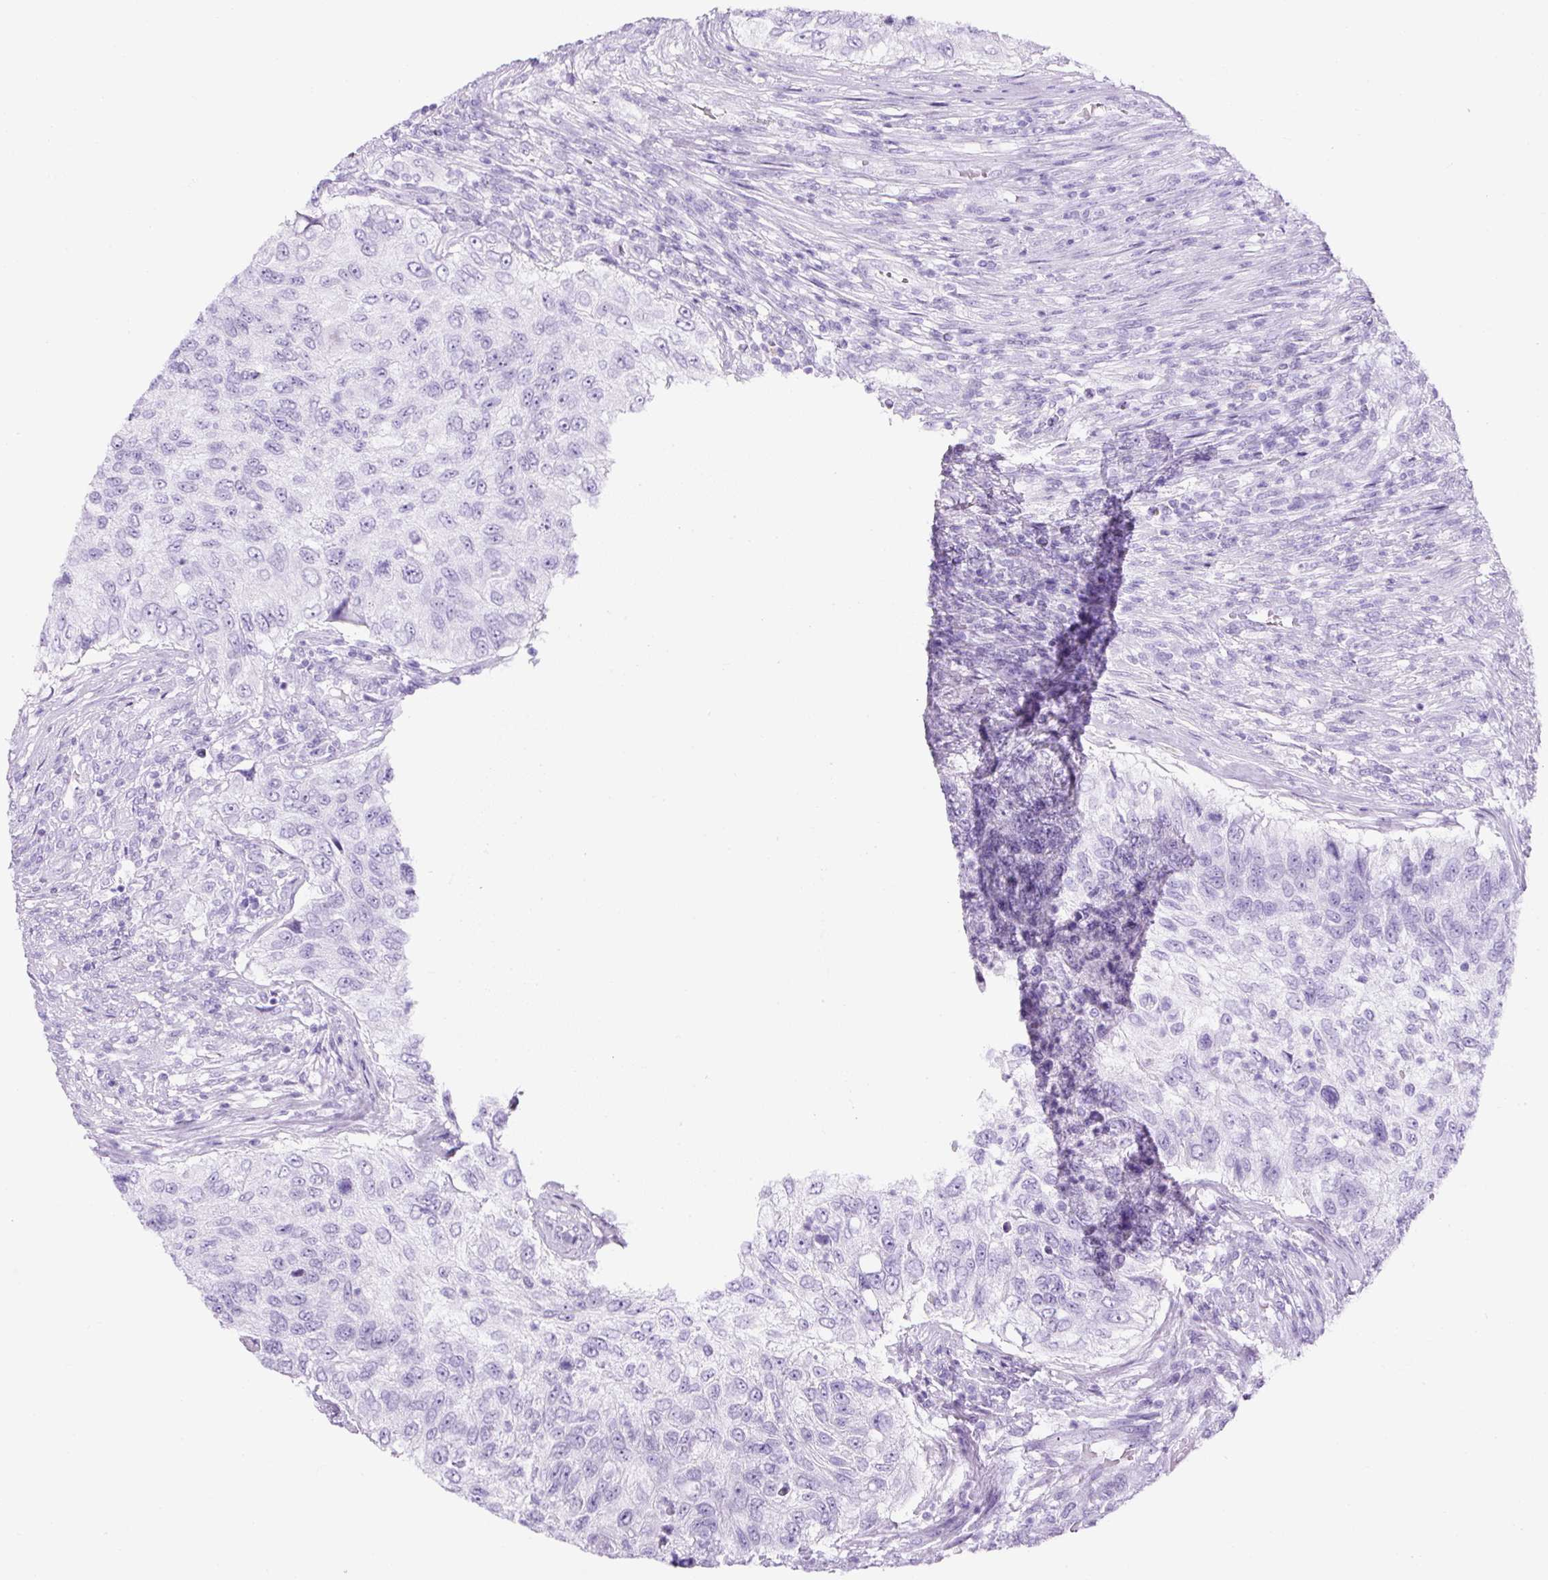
{"staining": {"intensity": "negative", "quantity": "none", "location": "none"}, "tissue": "urothelial cancer", "cell_type": "Tumor cells", "image_type": "cancer", "snomed": [{"axis": "morphology", "description": "Urothelial carcinoma, High grade"}, {"axis": "topography", "description": "Urinary bladder"}], "caption": "IHC micrograph of human urothelial cancer stained for a protein (brown), which shows no positivity in tumor cells. The staining is performed using DAB brown chromogen with nuclei counter-stained in using hematoxylin.", "gene": "TMEM200B", "patient": {"sex": "female", "age": 60}}